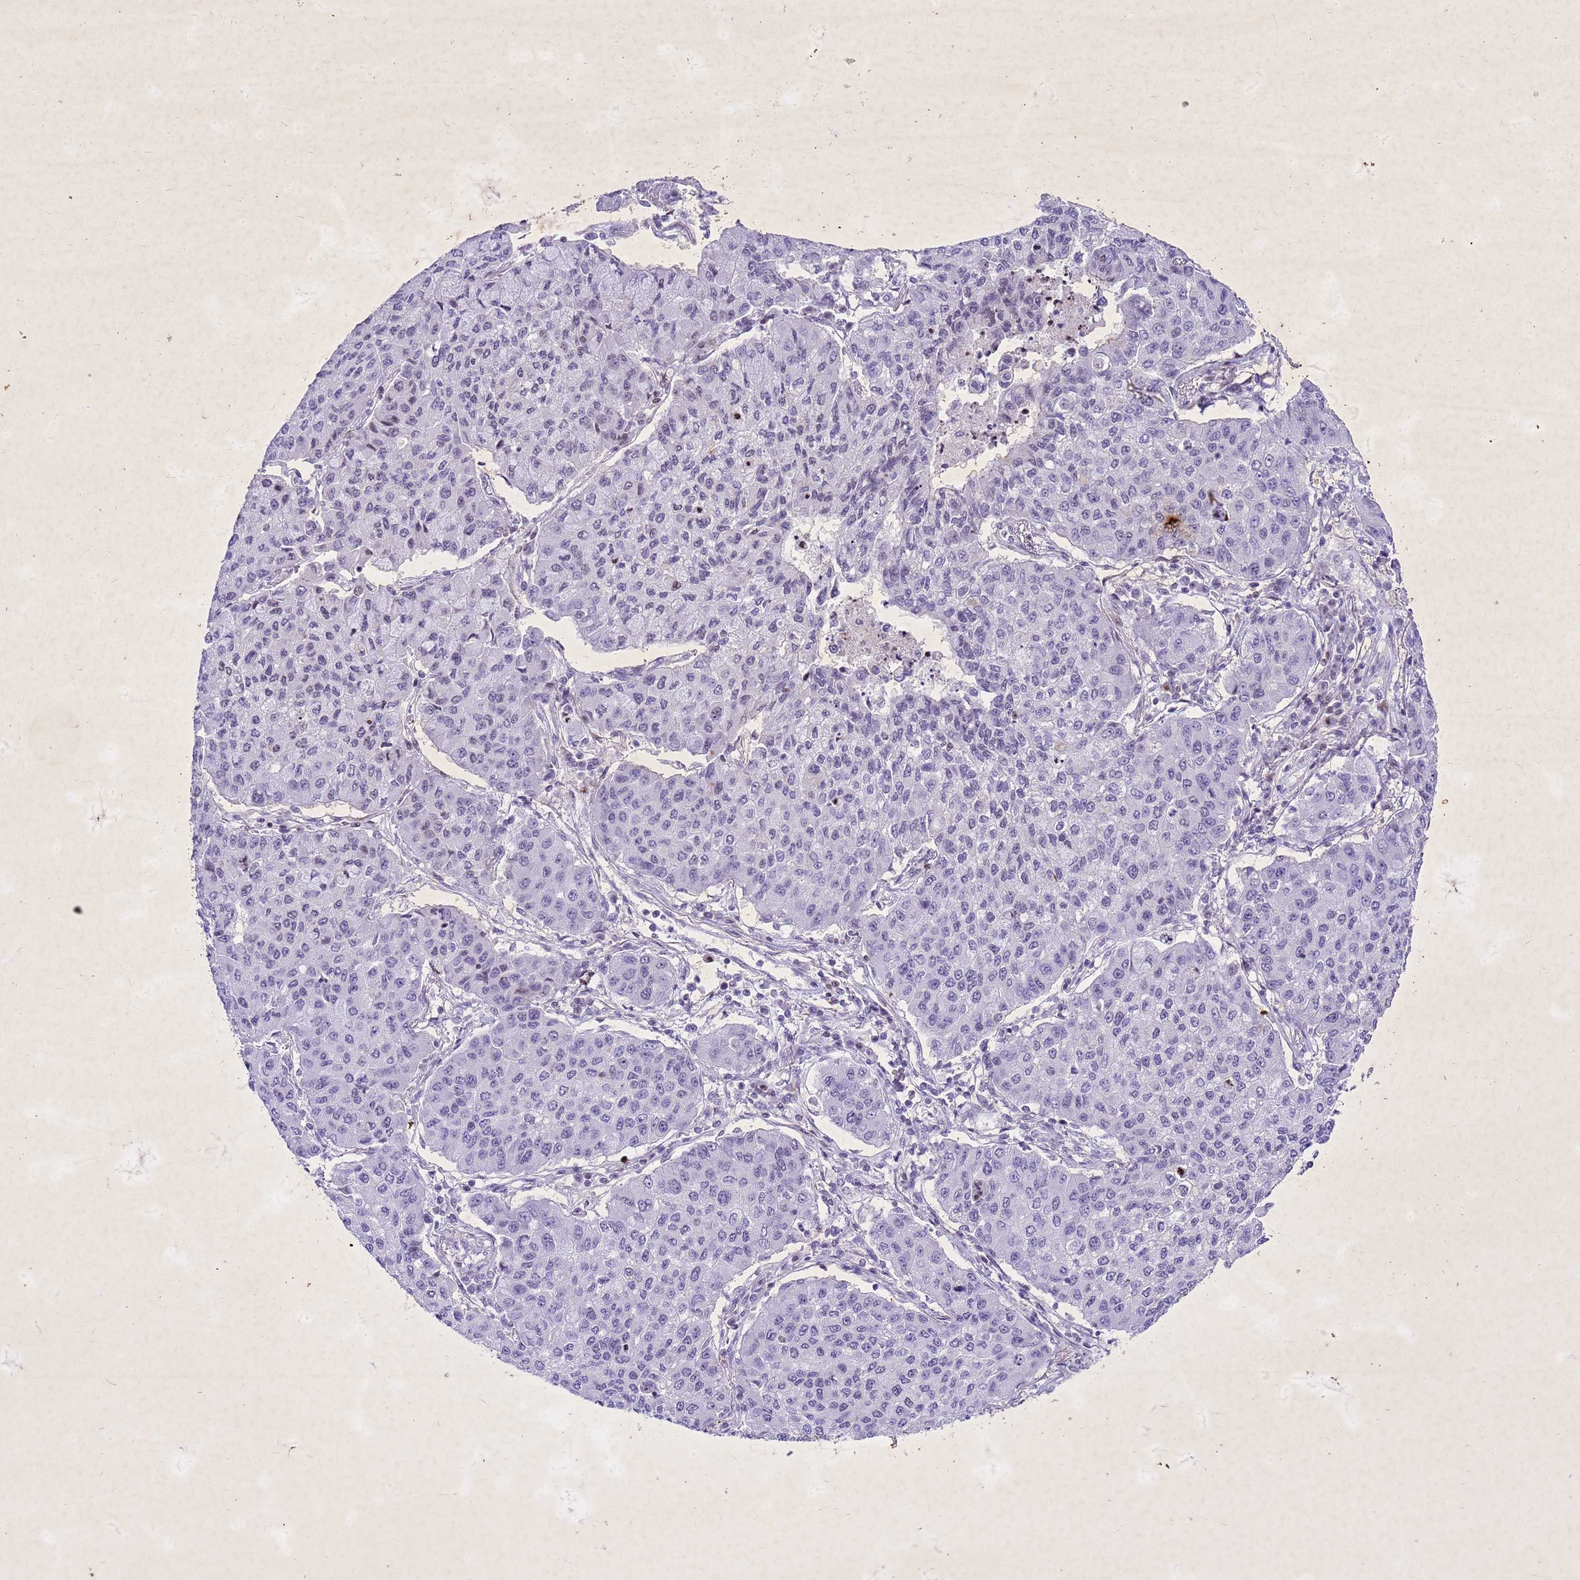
{"staining": {"intensity": "negative", "quantity": "none", "location": "none"}, "tissue": "lung cancer", "cell_type": "Tumor cells", "image_type": "cancer", "snomed": [{"axis": "morphology", "description": "Squamous cell carcinoma, NOS"}, {"axis": "topography", "description": "Lung"}], "caption": "The immunohistochemistry photomicrograph has no significant positivity in tumor cells of squamous cell carcinoma (lung) tissue.", "gene": "COPS9", "patient": {"sex": "male", "age": 74}}